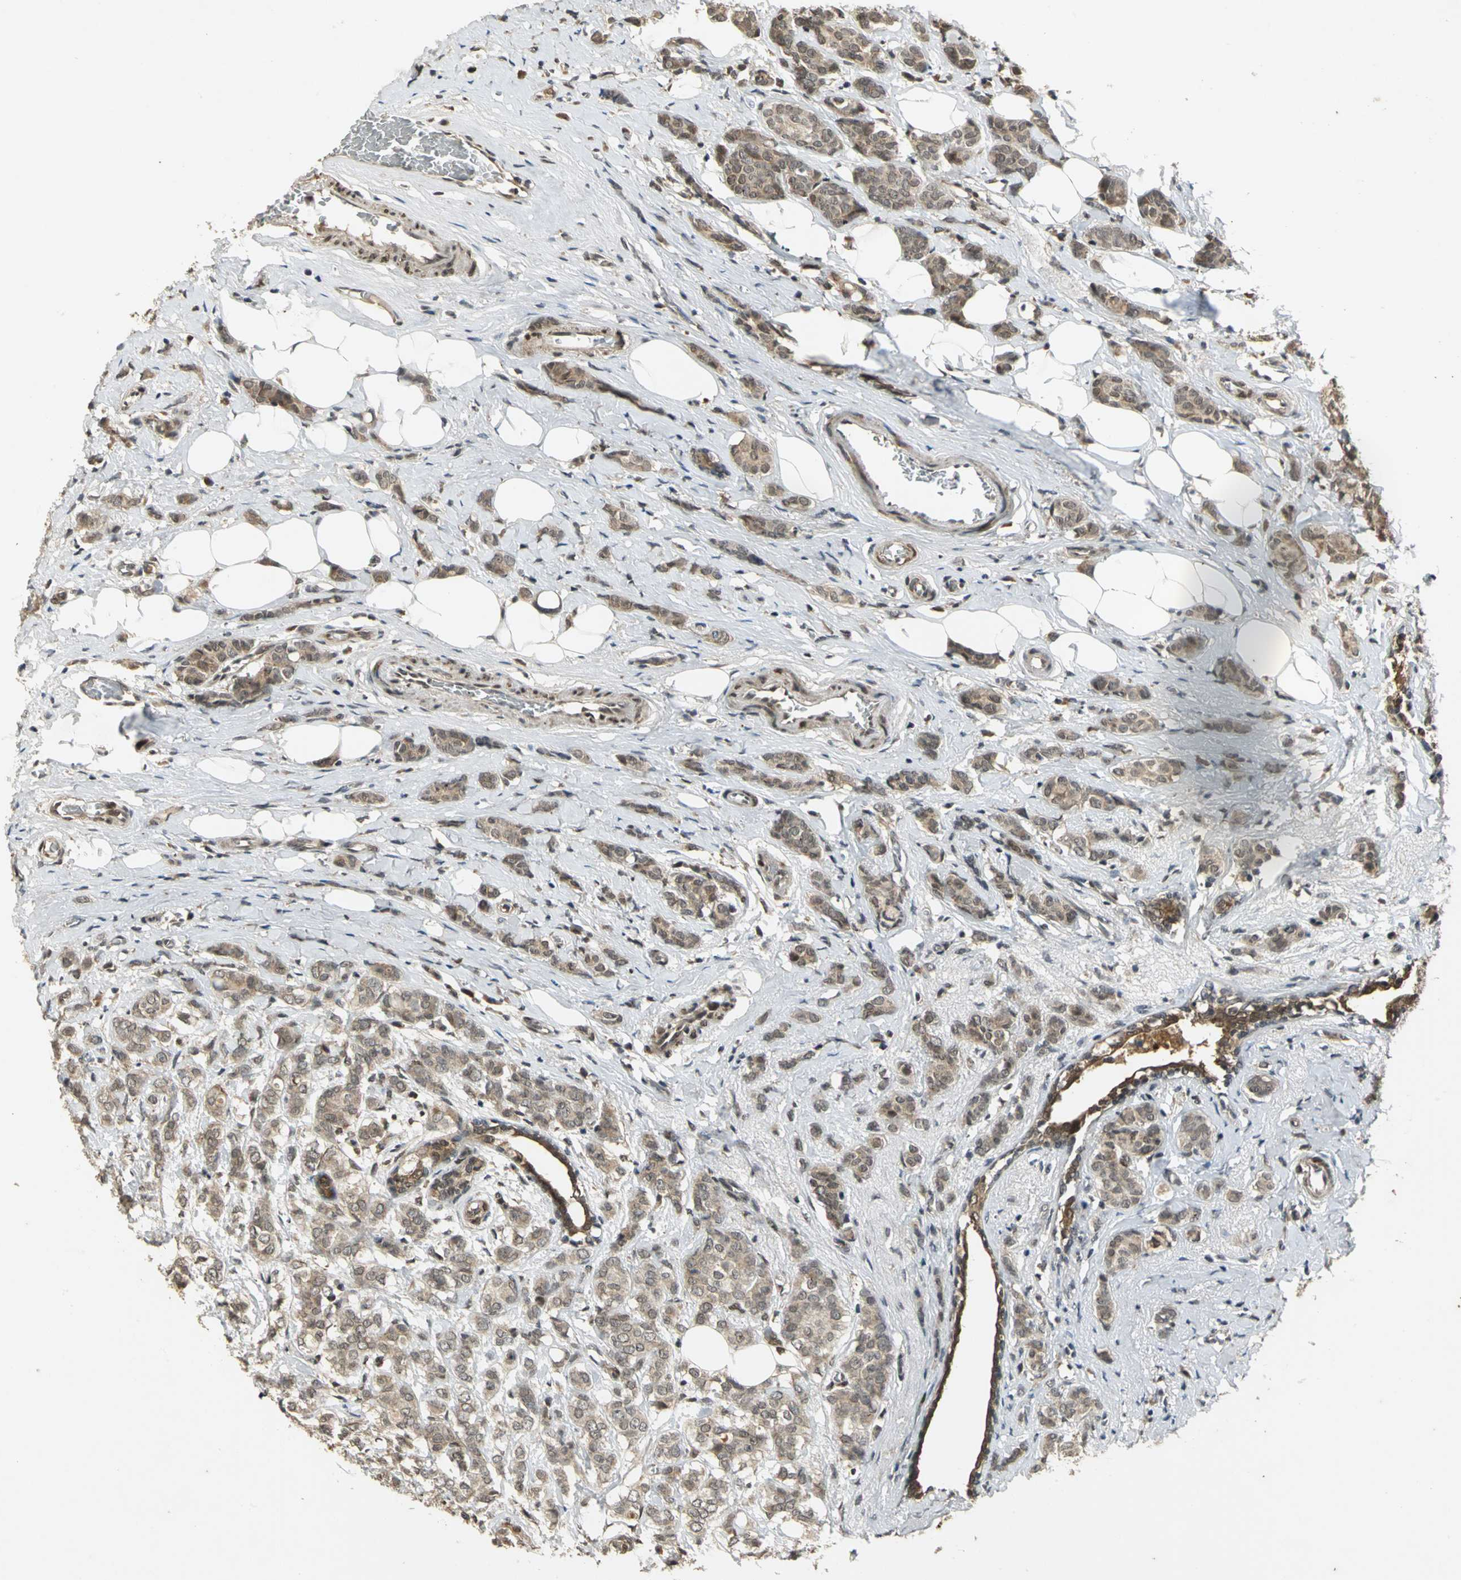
{"staining": {"intensity": "moderate", "quantity": ">75%", "location": "cytoplasmic/membranous"}, "tissue": "breast cancer", "cell_type": "Tumor cells", "image_type": "cancer", "snomed": [{"axis": "morphology", "description": "Lobular carcinoma"}, {"axis": "topography", "description": "Breast"}], "caption": "An image of breast cancer stained for a protein reveals moderate cytoplasmic/membranous brown staining in tumor cells.", "gene": "NOTCH3", "patient": {"sex": "female", "age": 60}}